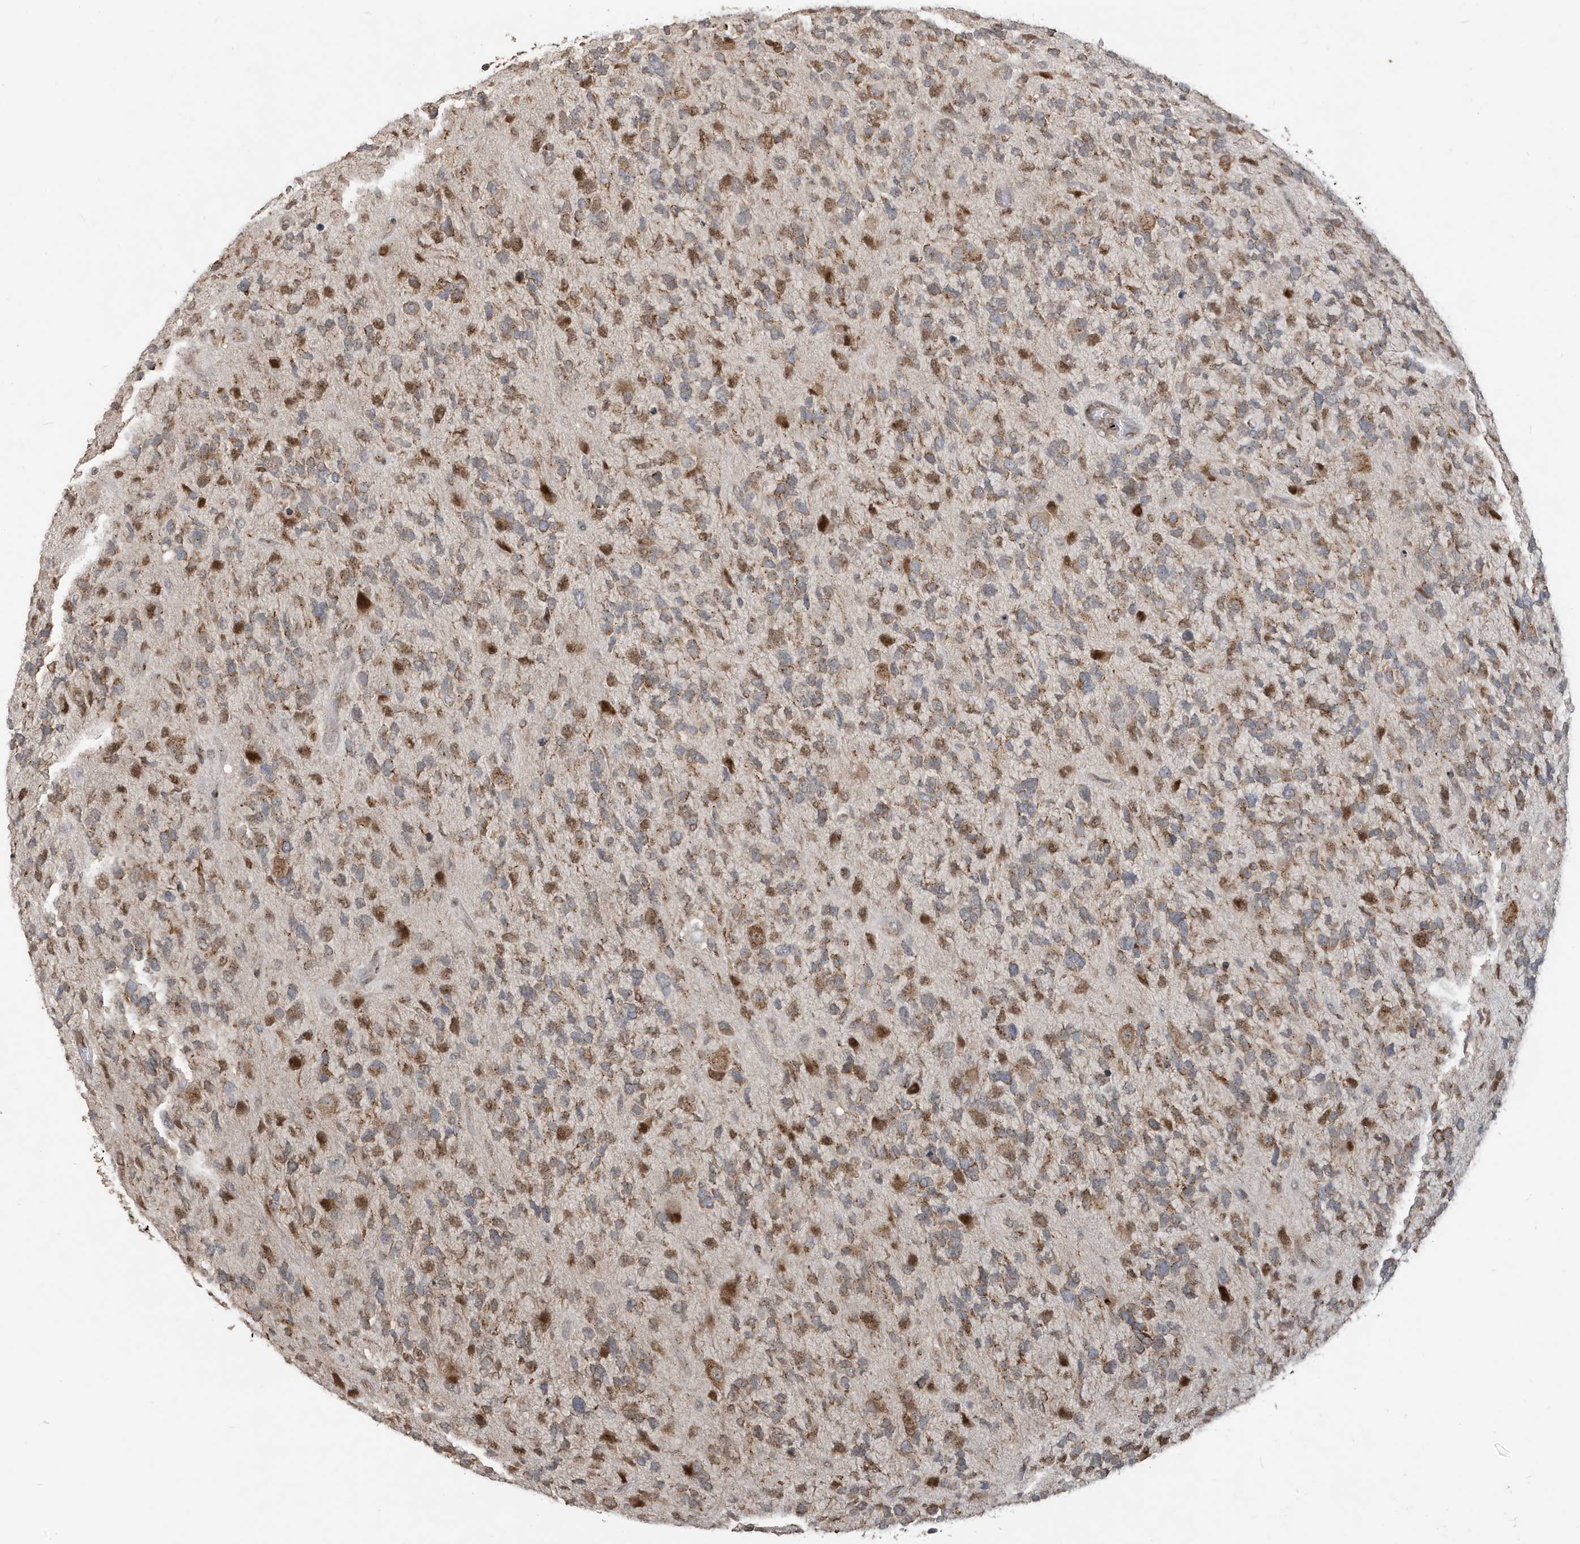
{"staining": {"intensity": "moderate", "quantity": "<25%", "location": "cytoplasmic/membranous"}, "tissue": "glioma", "cell_type": "Tumor cells", "image_type": "cancer", "snomed": [{"axis": "morphology", "description": "Glioma, malignant, High grade"}, {"axis": "topography", "description": "Brain"}], "caption": "The histopathology image demonstrates a brown stain indicating the presence of a protein in the cytoplasmic/membranous of tumor cells in glioma.", "gene": "RER1", "patient": {"sex": "female", "age": 58}}